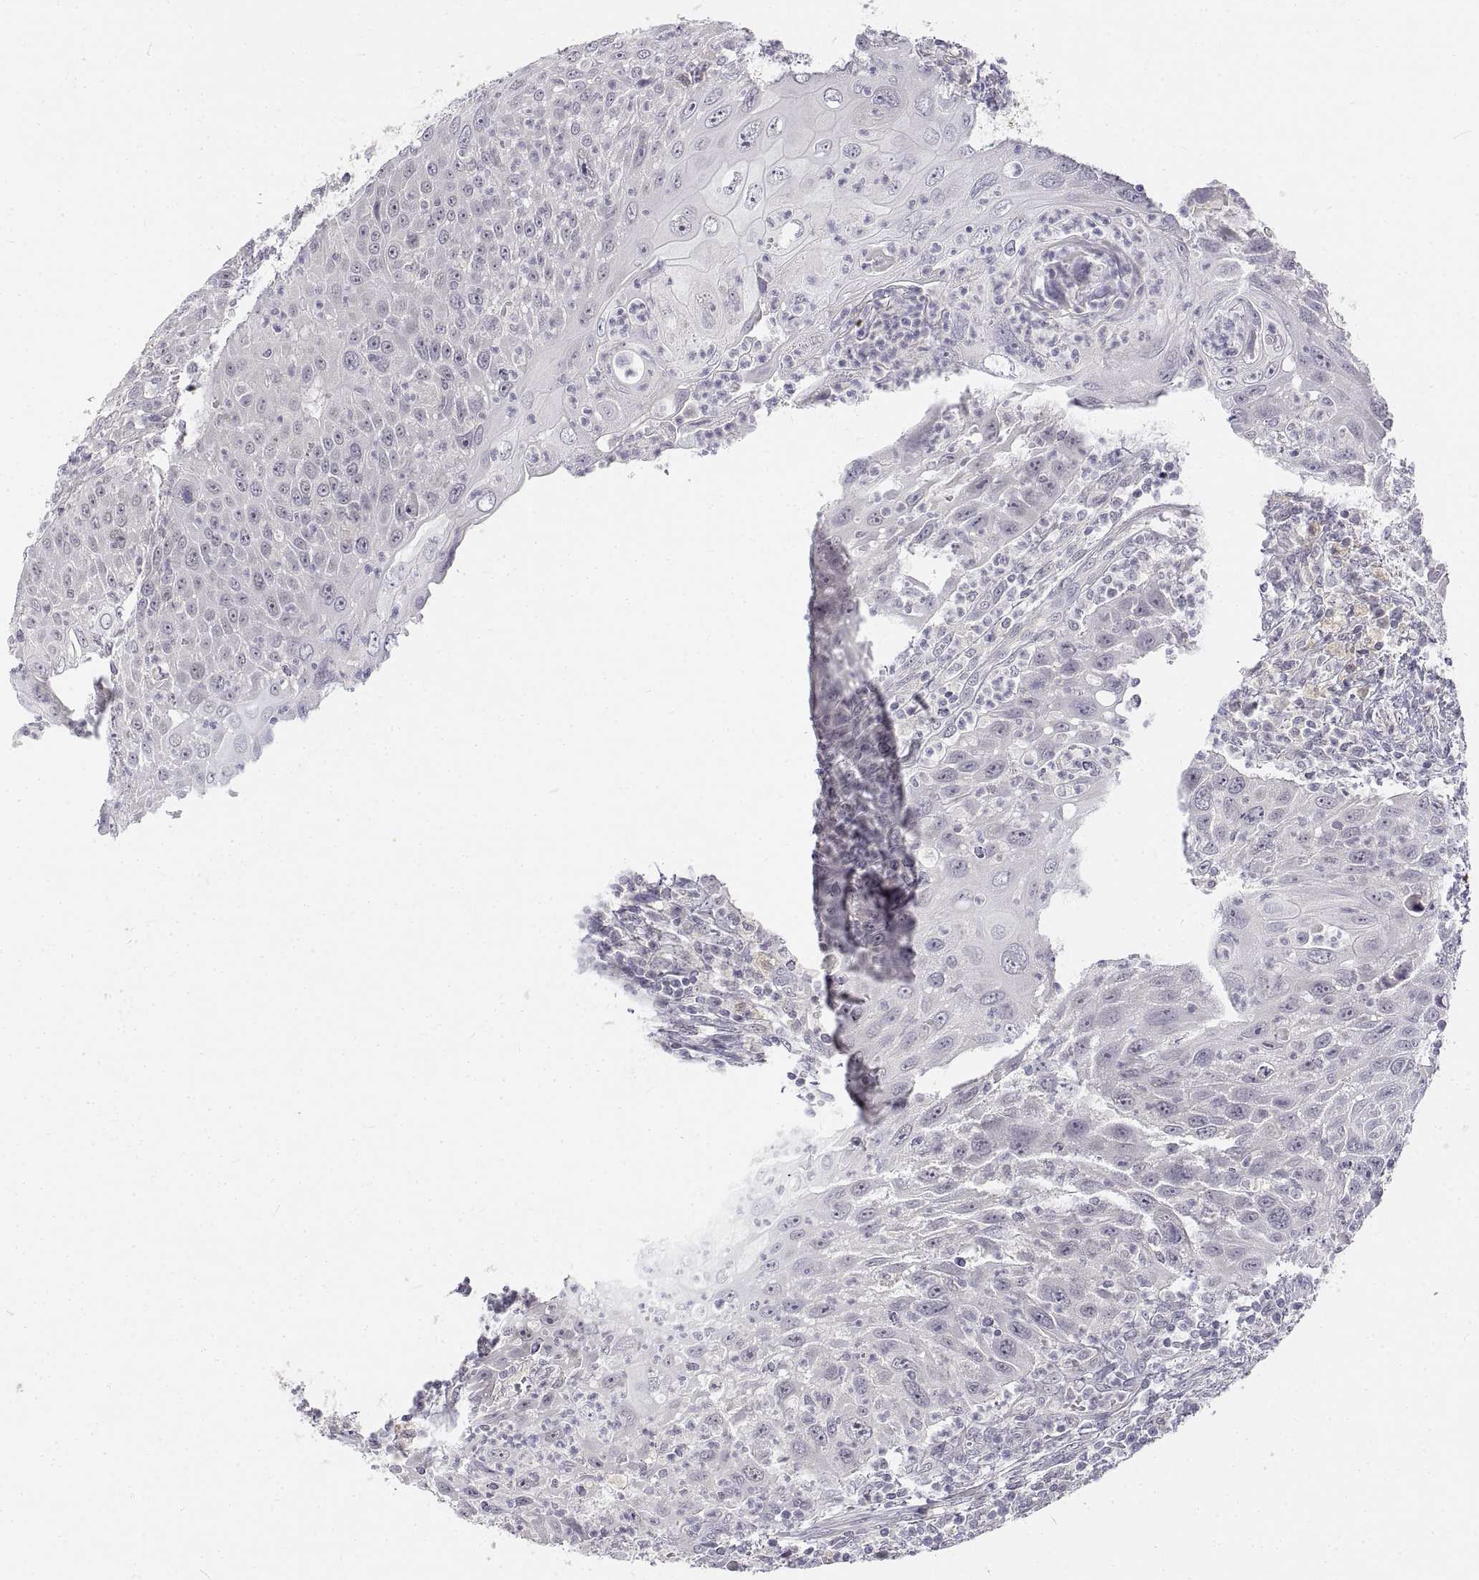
{"staining": {"intensity": "negative", "quantity": "none", "location": "none"}, "tissue": "head and neck cancer", "cell_type": "Tumor cells", "image_type": "cancer", "snomed": [{"axis": "morphology", "description": "Squamous cell carcinoma, NOS"}, {"axis": "topography", "description": "Head-Neck"}], "caption": "IHC photomicrograph of neoplastic tissue: human head and neck cancer (squamous cell carcinoma) stained with DAB displays no significant protein staining in tumor cells.", "gene": "ANO2", "patient": {"sex": "male", "age": 69}}